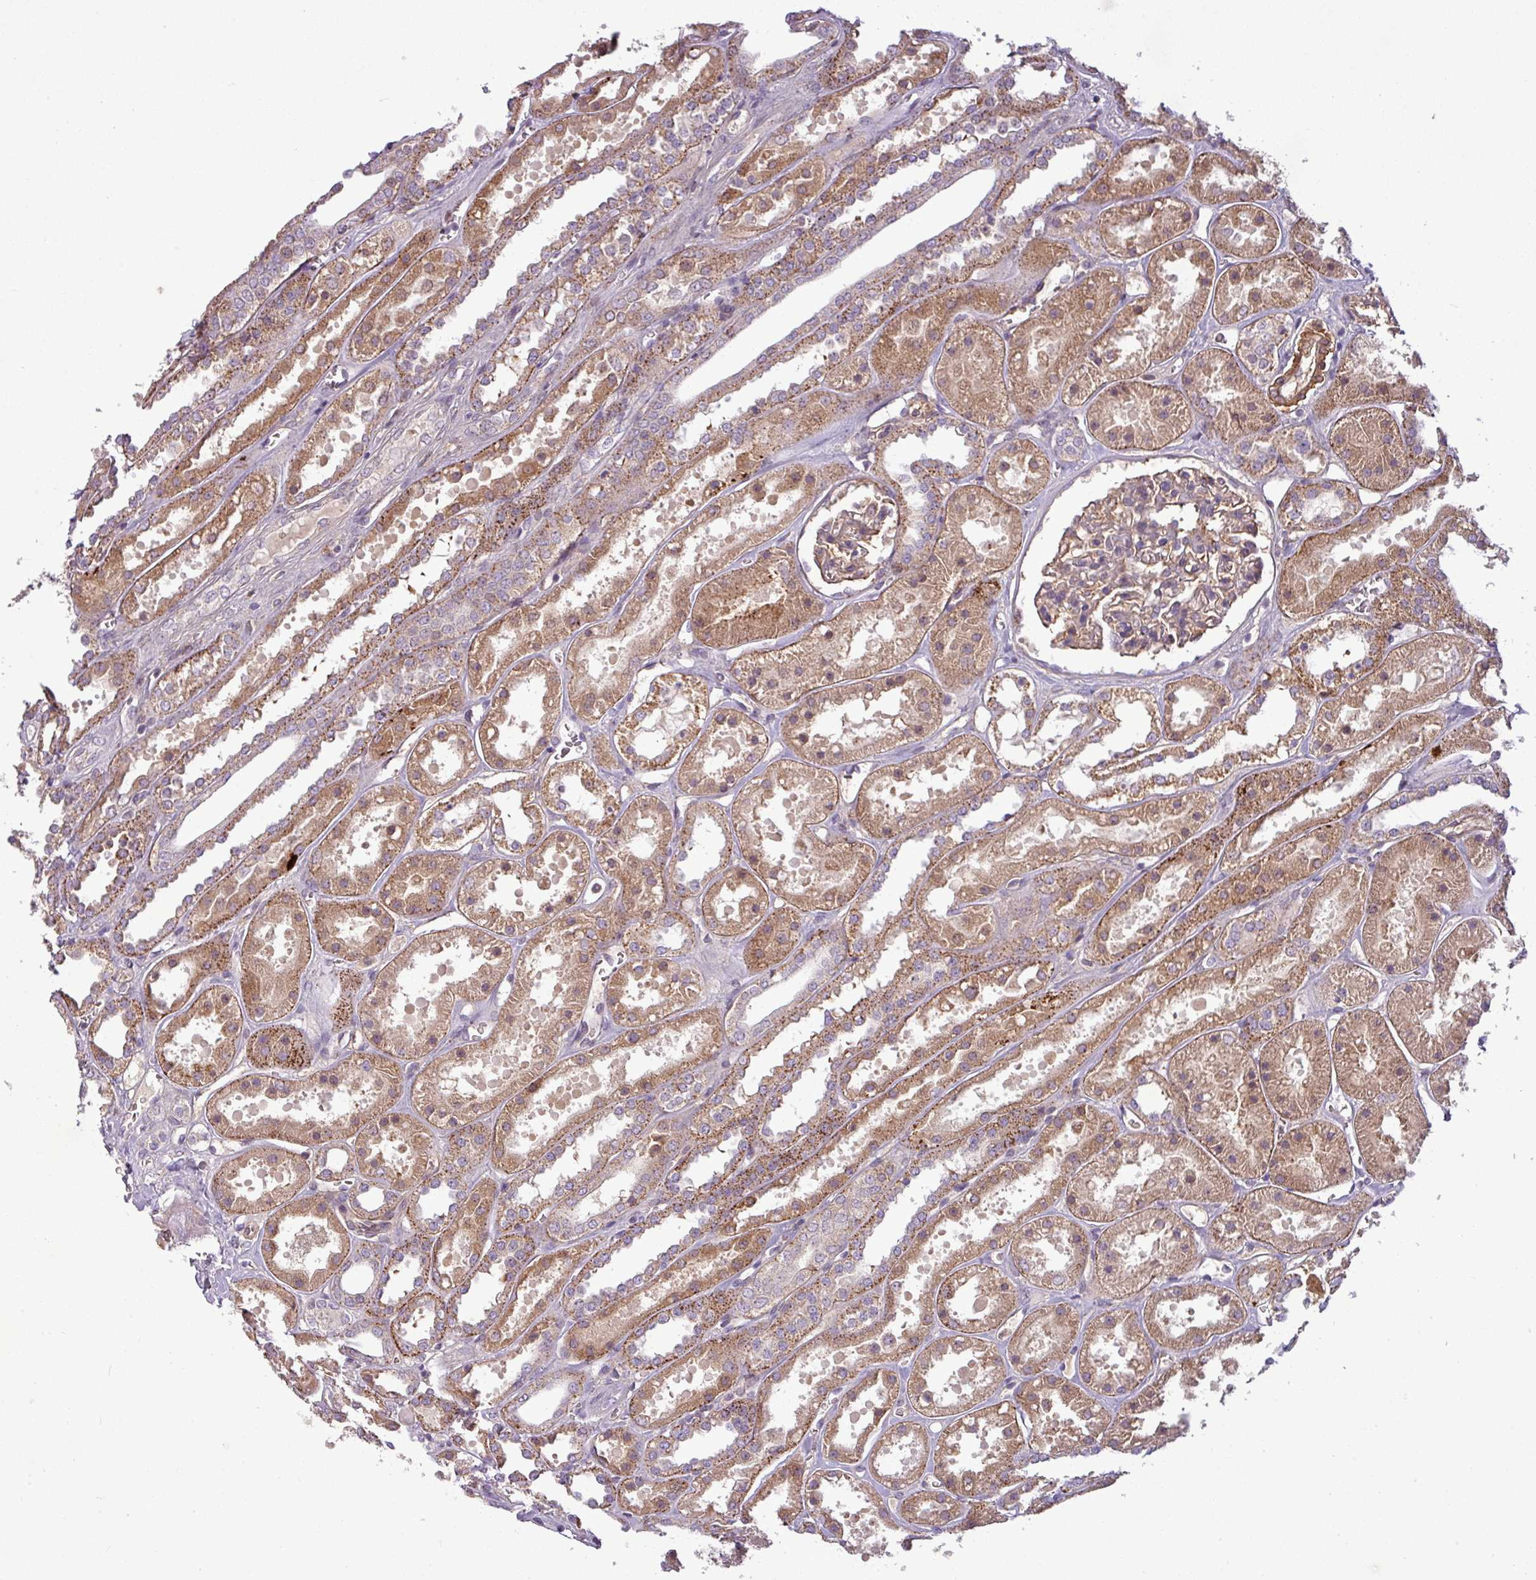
{"staining": {"intensity": "weak", "quantity": "25%-75%", "location": "cytoplasmic/membranous"}, "tissue": "kidney", "cell_type": "Cells in glomeruli", "image_type": "normal", "snomed": [{"axis": "morphology", "description": "Normal tissue, NOS"}, {"axis": "topography", "description": "Kidney"}], "caption": "About 25%-75% of cells in glomeruli in benign kidney demonstrate weak cytoplasmic/membranous protein expression as visualized by brown immunohistochemical staining.", "gene": "ZNF35", "patient": {"sex": "female", "age": 41}}